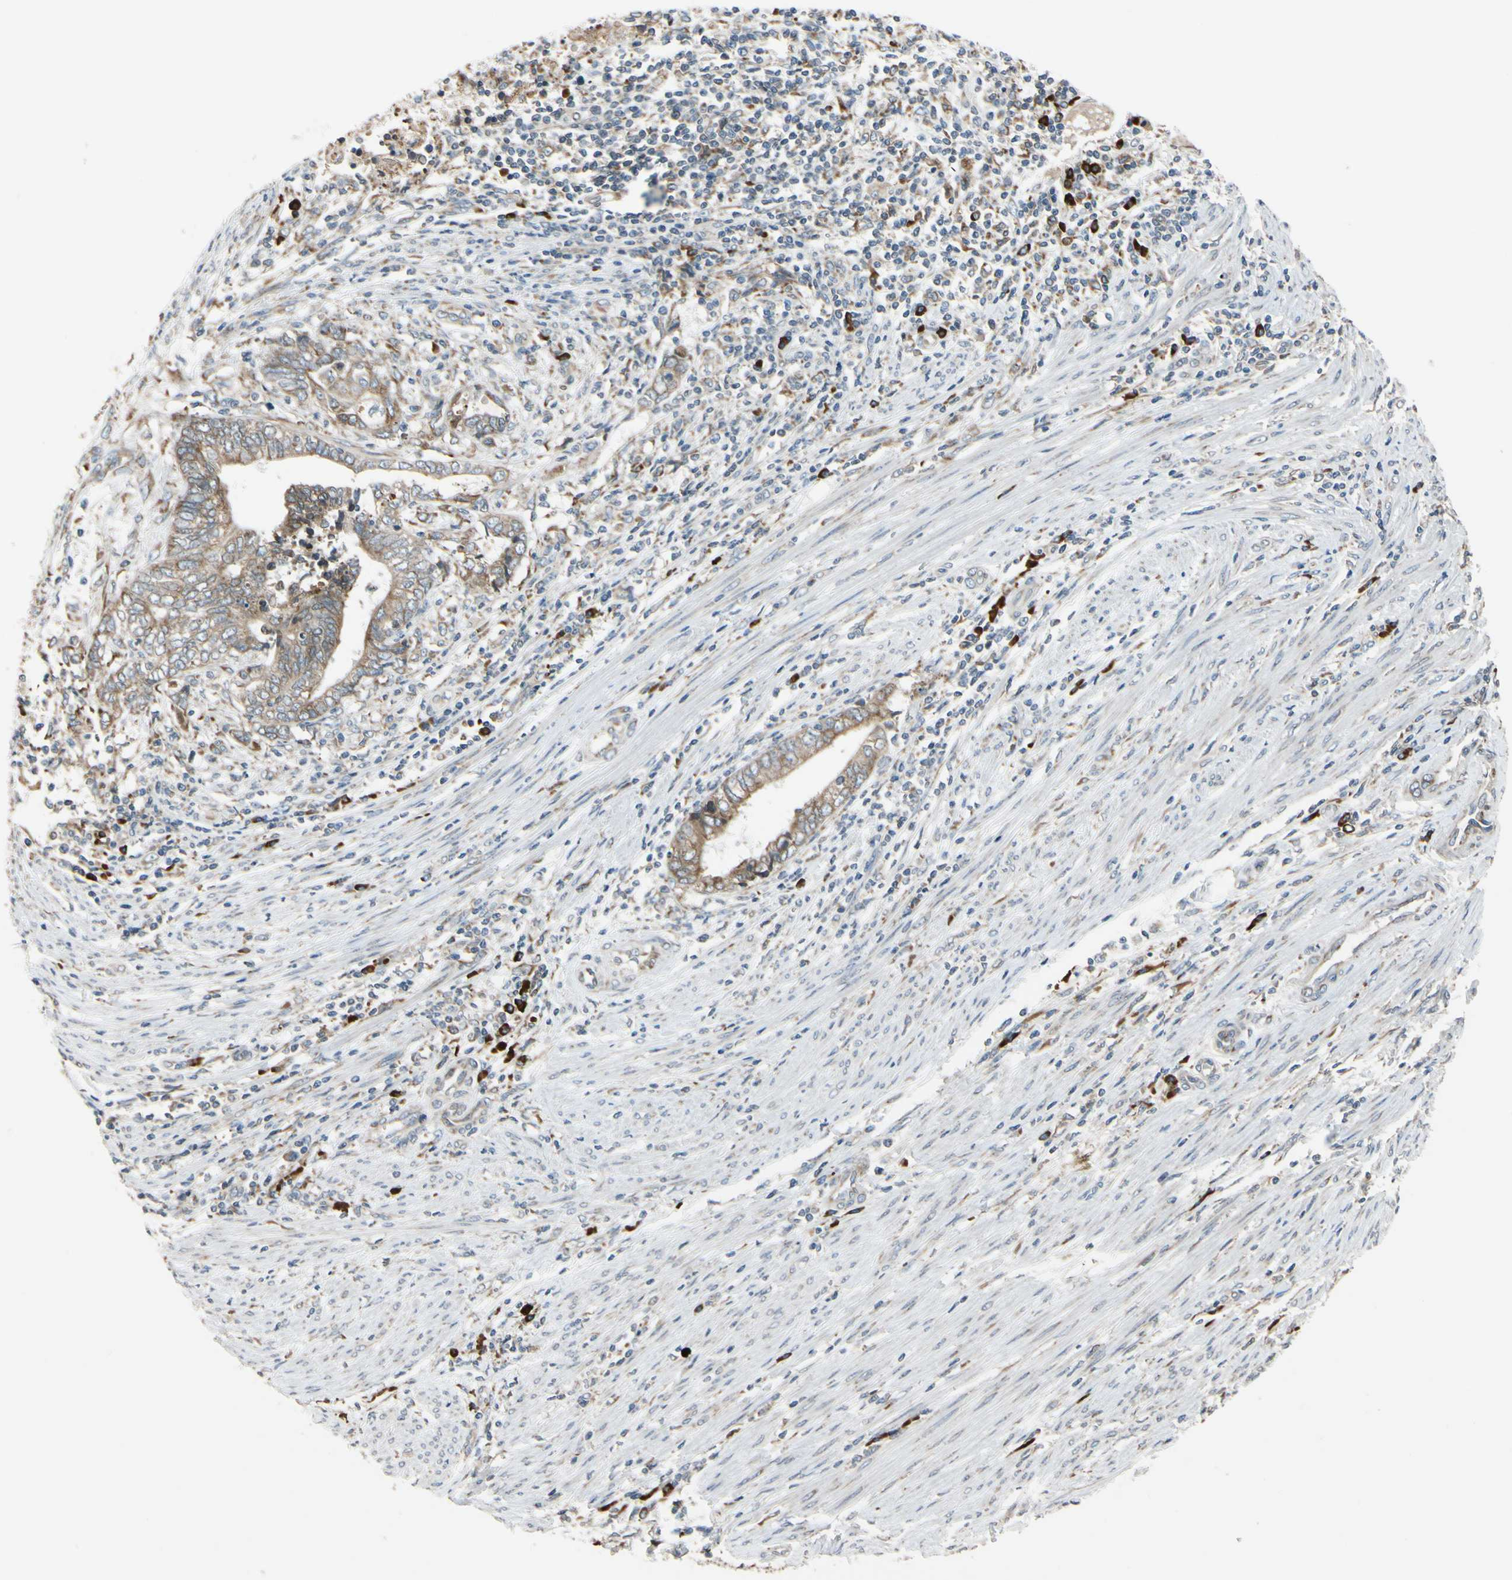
{"staining": {"intensity": "moderate", "quantity": ">75%", "location": "cytoplasmic/membranous"}, "tissue": "endometrial cancer", "cell_type": "Tumor cells", "image_type": "cancer", "snomed": [{"axis": "morphology", "description": "Adenocarcinoma, NOS"}, {"axis": "topography", "description": "Uterus"}, {"axis": "topography", "description": "Endometrium"}], "caption": "DAB immunohistochemical staining of endometrial adenocarcinoma demonstrates moderate cytoplasmic/membranous protein expression in approximately >75% of tumor cells.", "gene": "RPN2", "patient": {"sex": "female", "age": 70}}